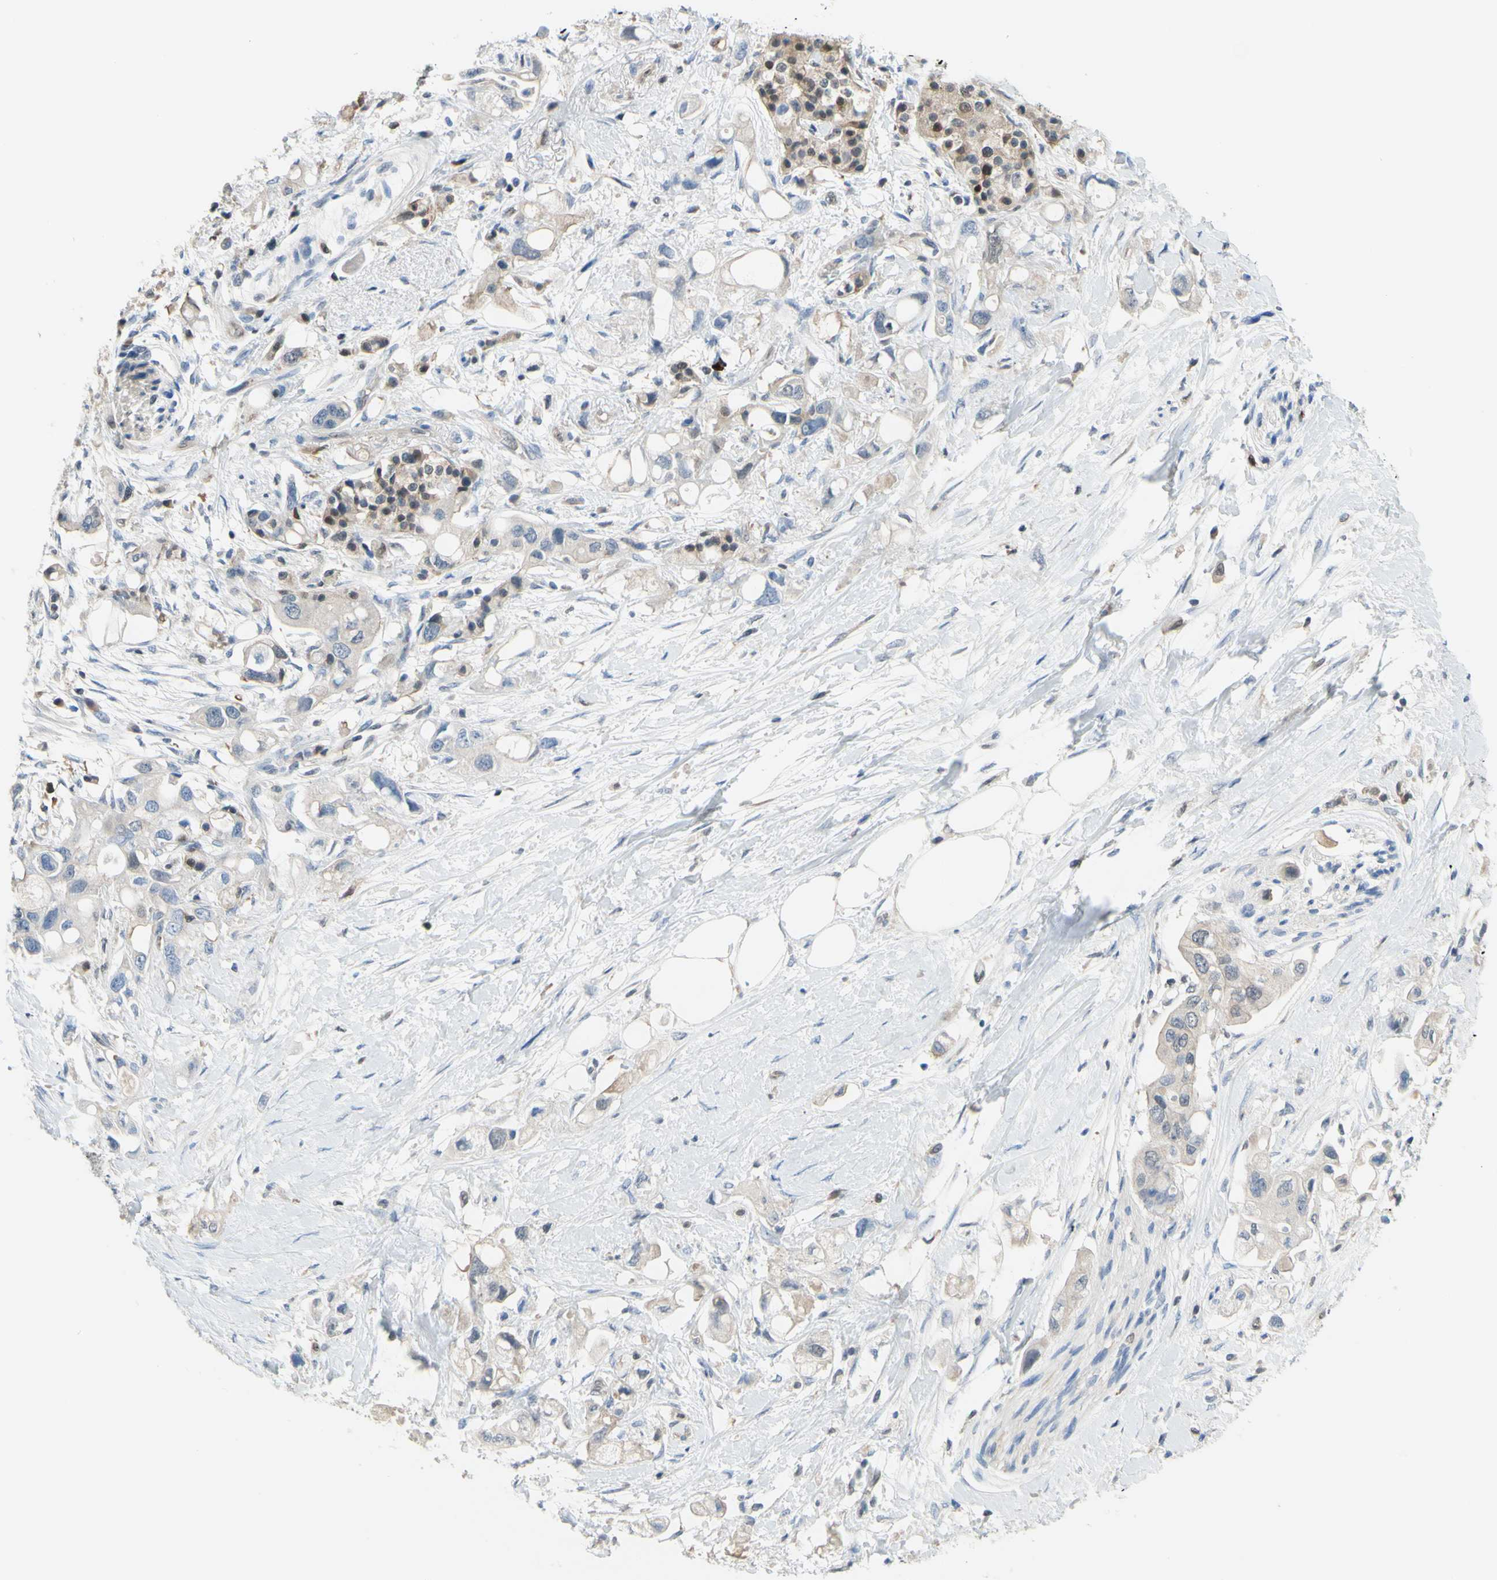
{"staining": {"intensity": "weak", "quantity": "<25%", "location": "cytoplasmic/membranous"}, "tissue": "pancreatic cancer", "cell_type": "Tumor cells", "image_type": "cancer", "snomed": [{"axis": "morphology", "description": "Adenocarcinoma, NOS"}, {"axis": "topography", "description": "Pancreas"}], "caption": "Immunohistochemistry image of human pancreatic adenocarcinoma stained for a protein (brown), which displays no staining in tumor cells.", "gene": "UPK3B", "patient": {"sex": "female", "age": 56}}